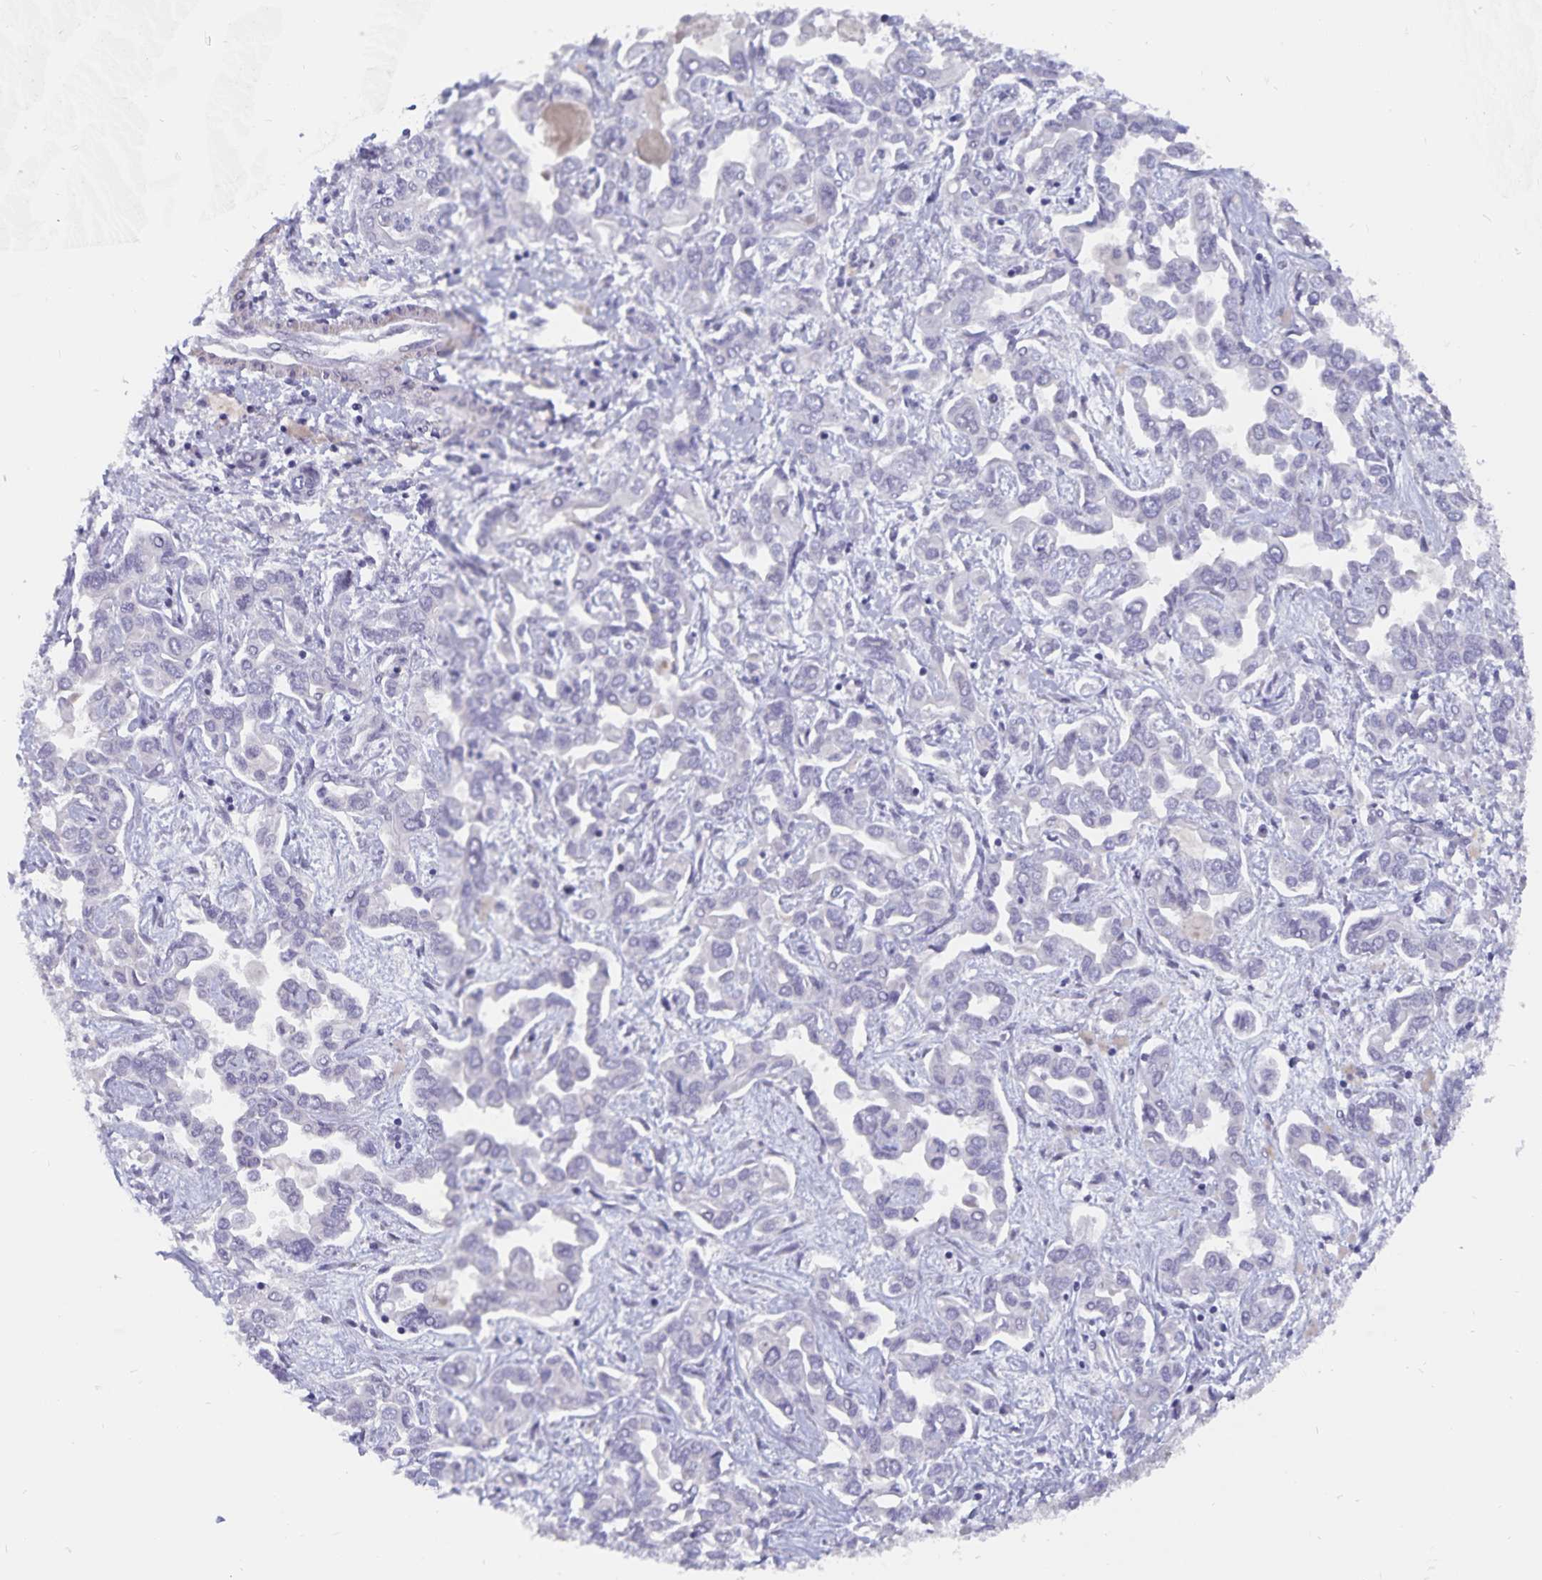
{"staining": {"intensity": "negative", "quantity": "none", "location": "none"}, "tissue": "liver cancer", "cell_type": "Tumor cells", "image_type": "cancer", "snomed": [{"axis": "morphology", "description": "Cholangiocarcinoma"}, {"axis": "topography", "description": "Liver"}], "caption": "The image demonstrates no significant positivity in tumor cells of liver cholangiocarcinoma.", "gene": "BAG6", "patient": {"sex": "female", "age": 64}}